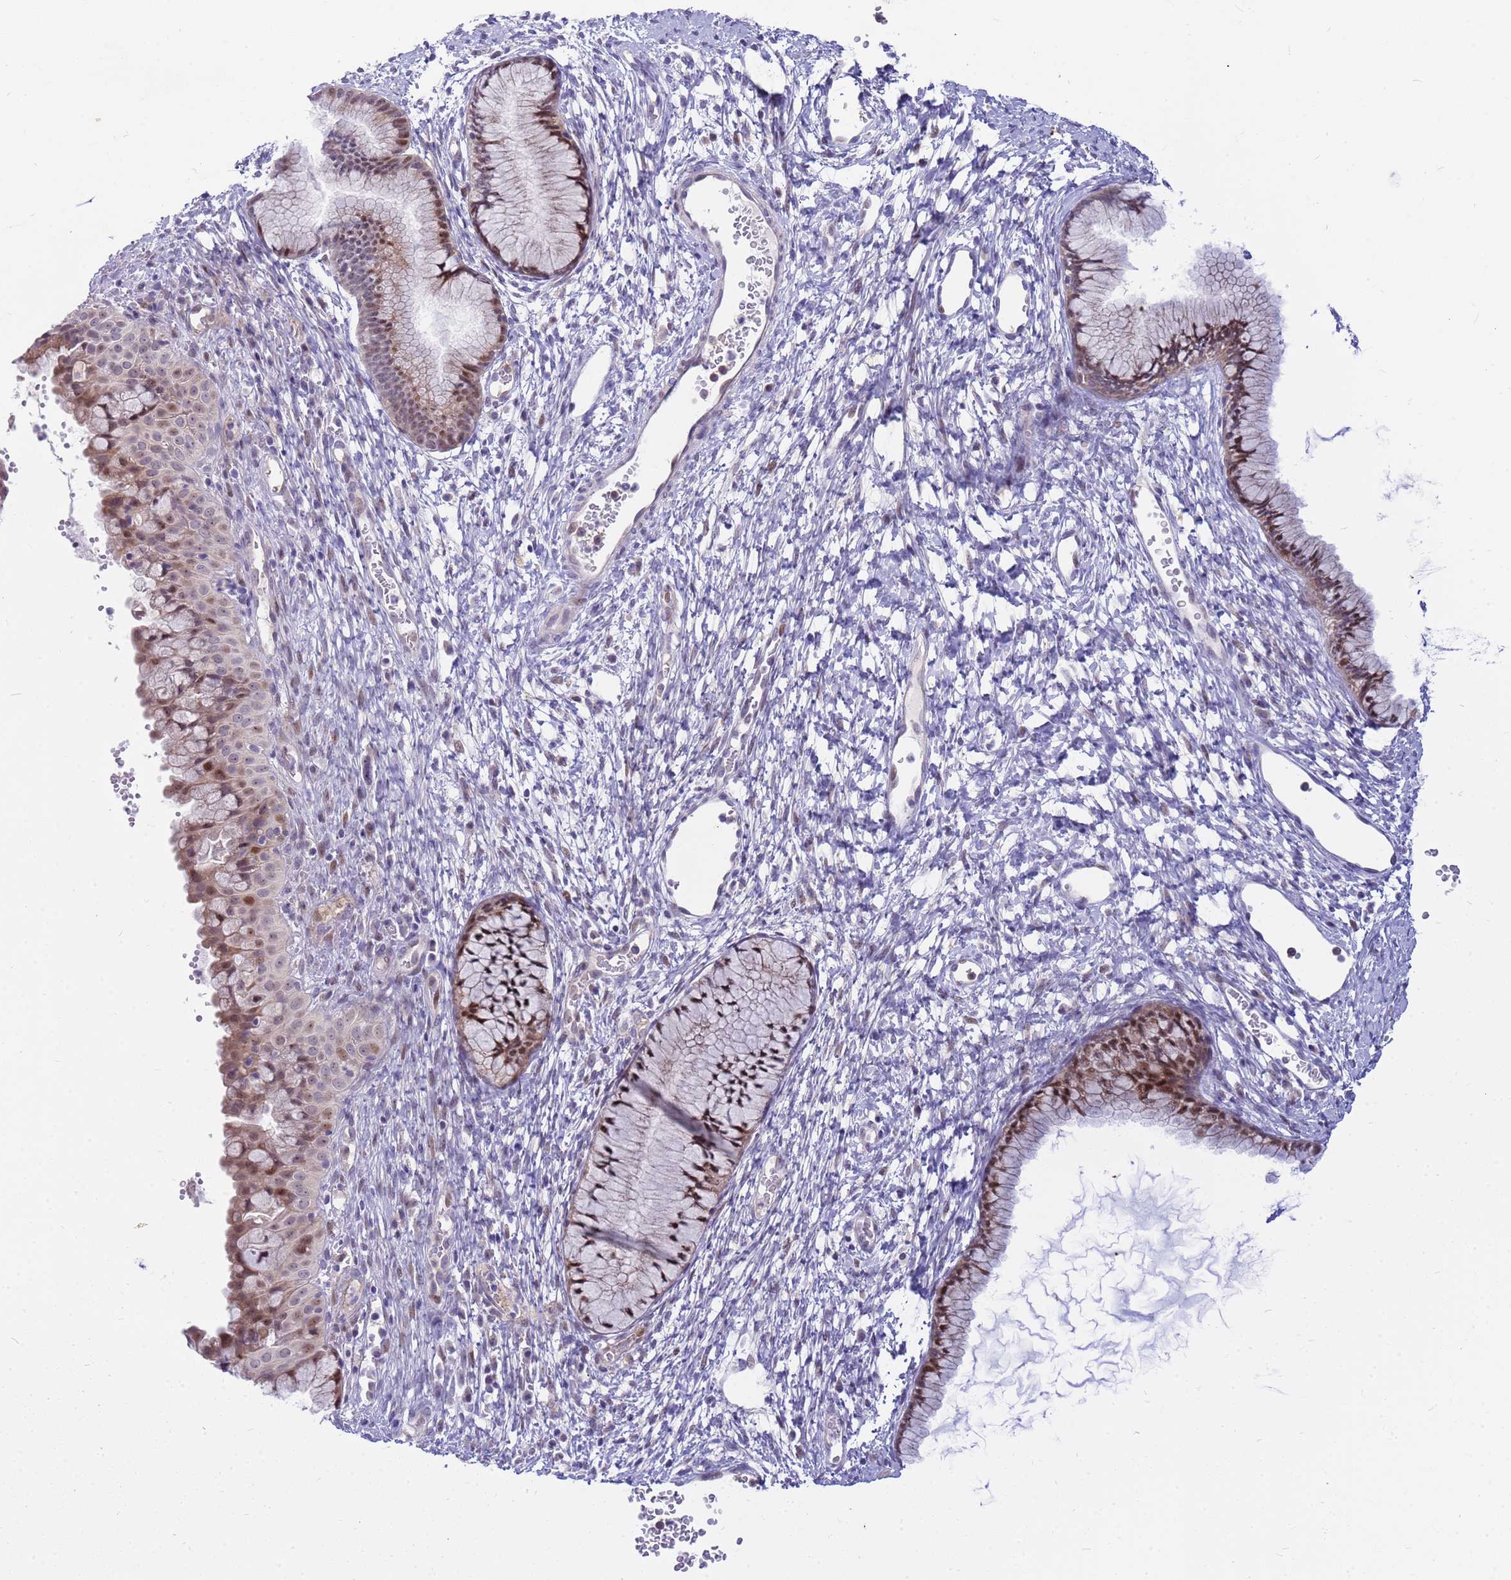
{"staining": {"intensity": "moderate", "quantity": ">75%", "location": "cytoplasmic/membranous,nuclear"}, "tissue": "cervix", "cell_type": "Glandular cells", "image_type": "normal", "snomed": [{"axis": "morphology", "description": "Normal tissue, NOS"}, {"axis": "topography", "description": "Cervix"}], "caption": "Human cervix stained with a brown dye exhibits moderate cytoplasmic/membranous,nuclear positive expression in about >75% of glandular cells.", "gene": "LRATD1", "patient": {"sex": "female", "age": 42}}